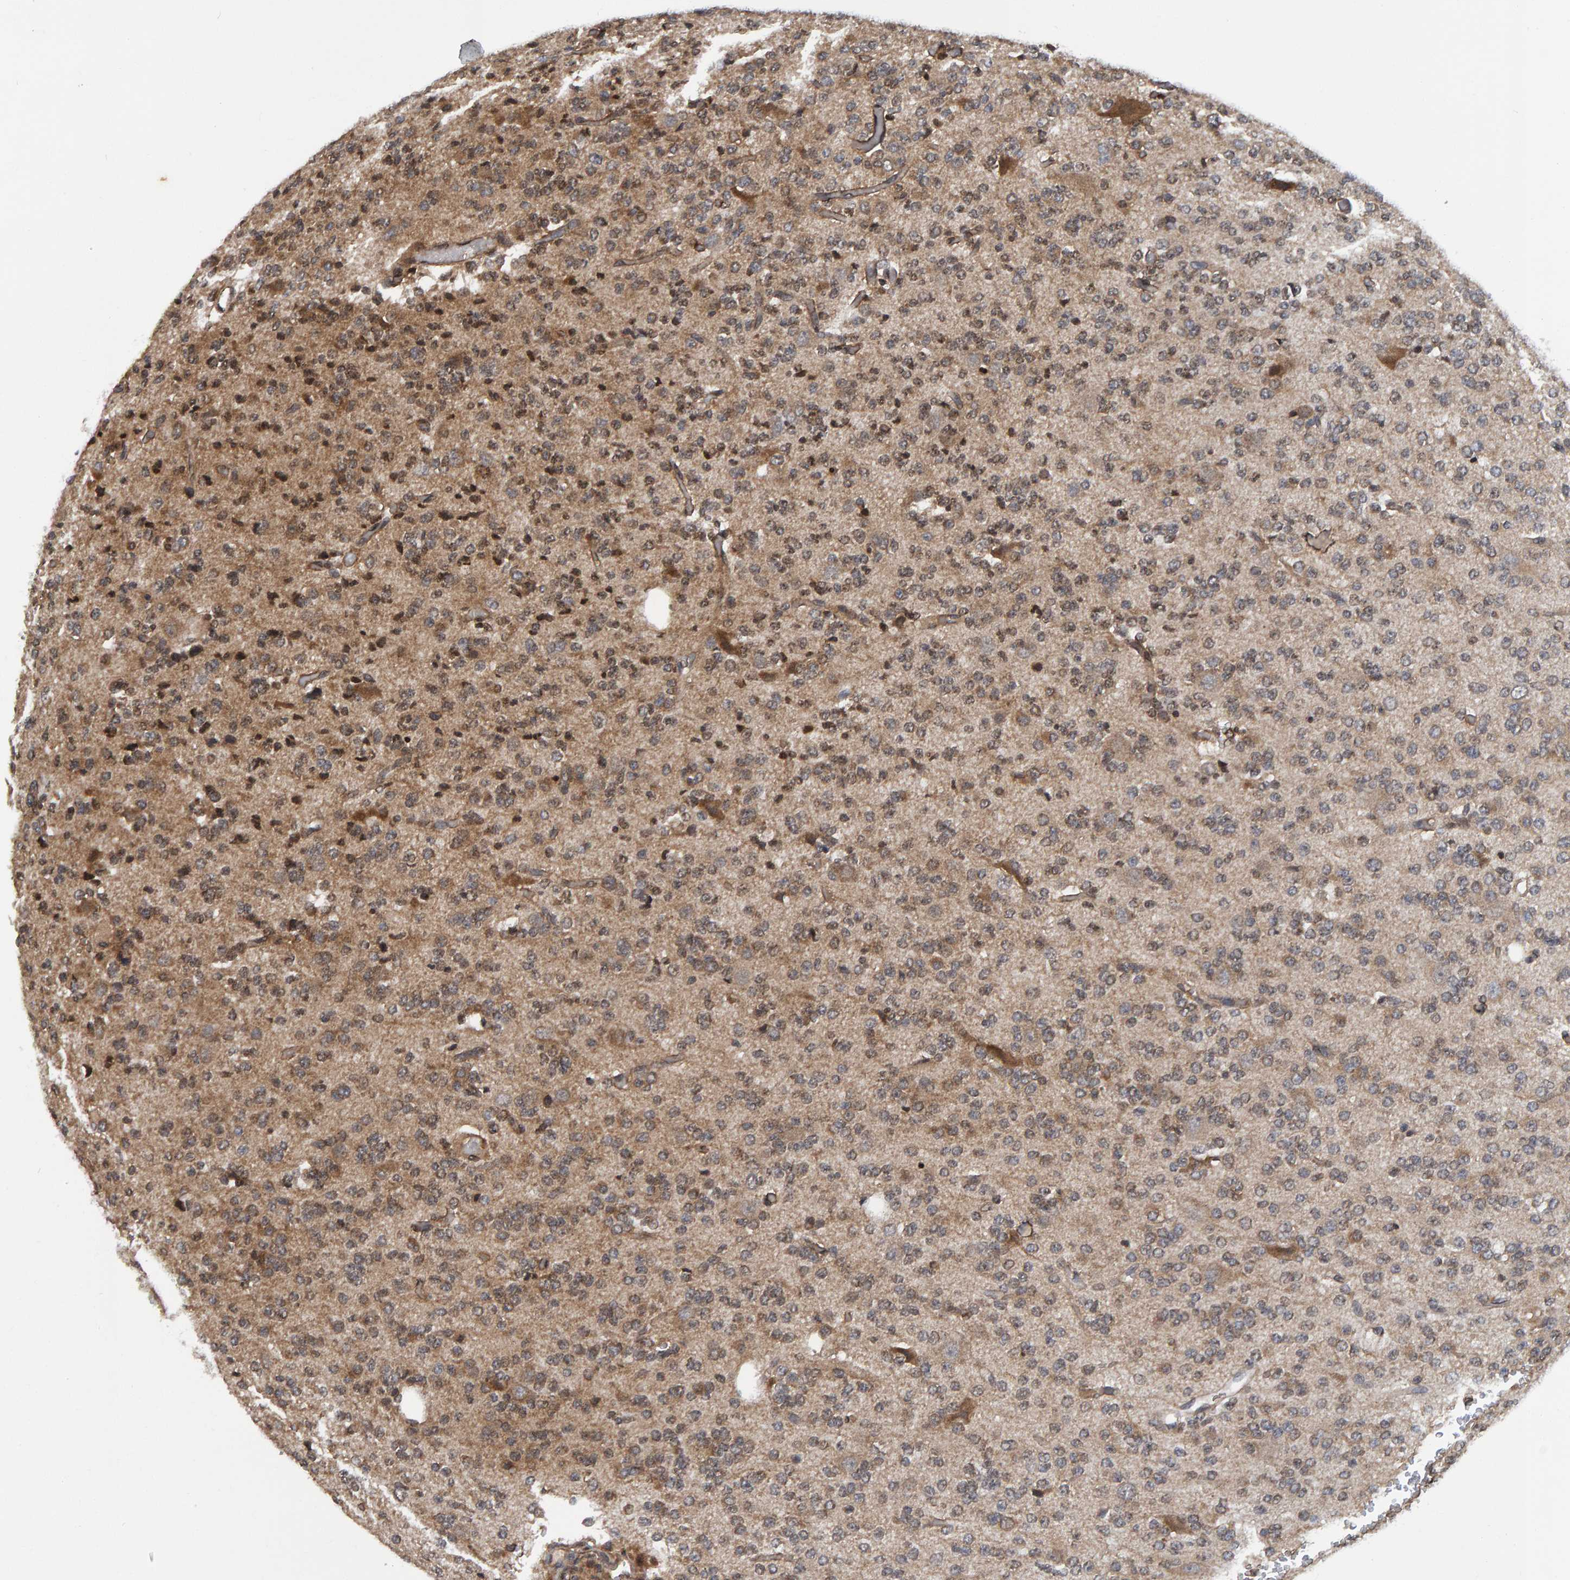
{"staining": {"intensity": "moderate", "quantity": ">75%", "location": "cytoplasmic/membranous,nuclear"}, "tissue": "glioma", "cell_type": "Tumor cells", "image_type": "cancer", "snomed": [{"axis": "morphology", "description": "Glioma, malignant, Low grade"}, {"axis": "topography", "description": "Brain"}], "caption": "Immunohistochemical staining of glioma exhibits moderate cytoplasmic/membranous and nuclear protein positivity in about >75% of tumor cells. Ihc stains the protein in brown and the nuclei are stained blue.", "gene": "GAB2", "patient": {"sex": "male", "age": 38}}